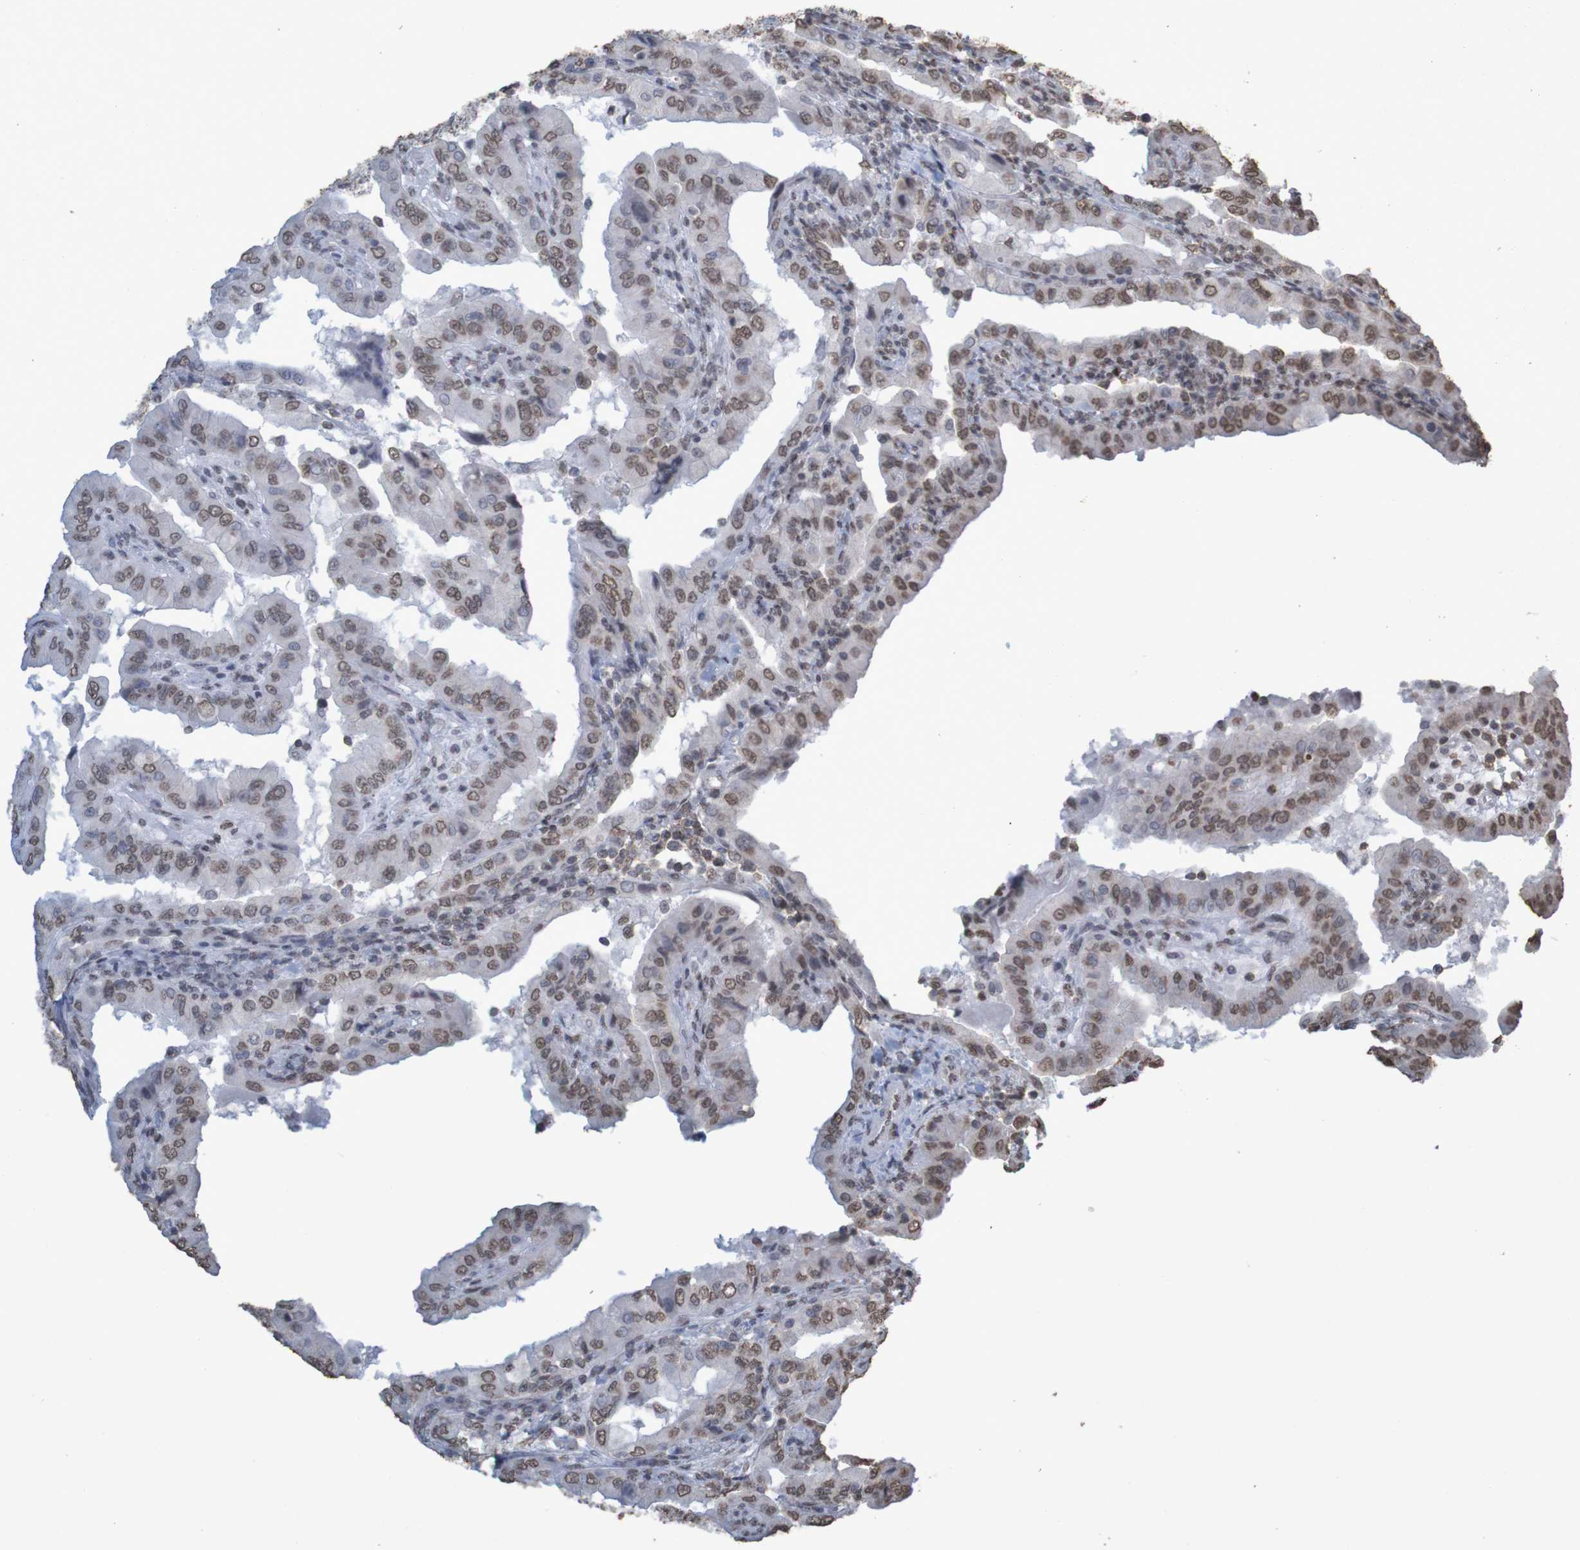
{"staining": {"intensity": "weak", "quantity": ">75%", "location": "nuclear"}, "tissue": "thyroid cancer", "cell_type": "Tumor cells", "image_type": "cancer", "snomed": [{"axis": "morphology", "description": "Papillary adenocarcinoma, NOS"}, {"axis": "topography", "description": "Thyroid gland"}], "caption": "This is an image of IHC staining of thyroid cancer, which shows weak expression in the nuclear of tumor cells.", "gene": "GFI1", "patient": {"sex": "male", "age": 33}}